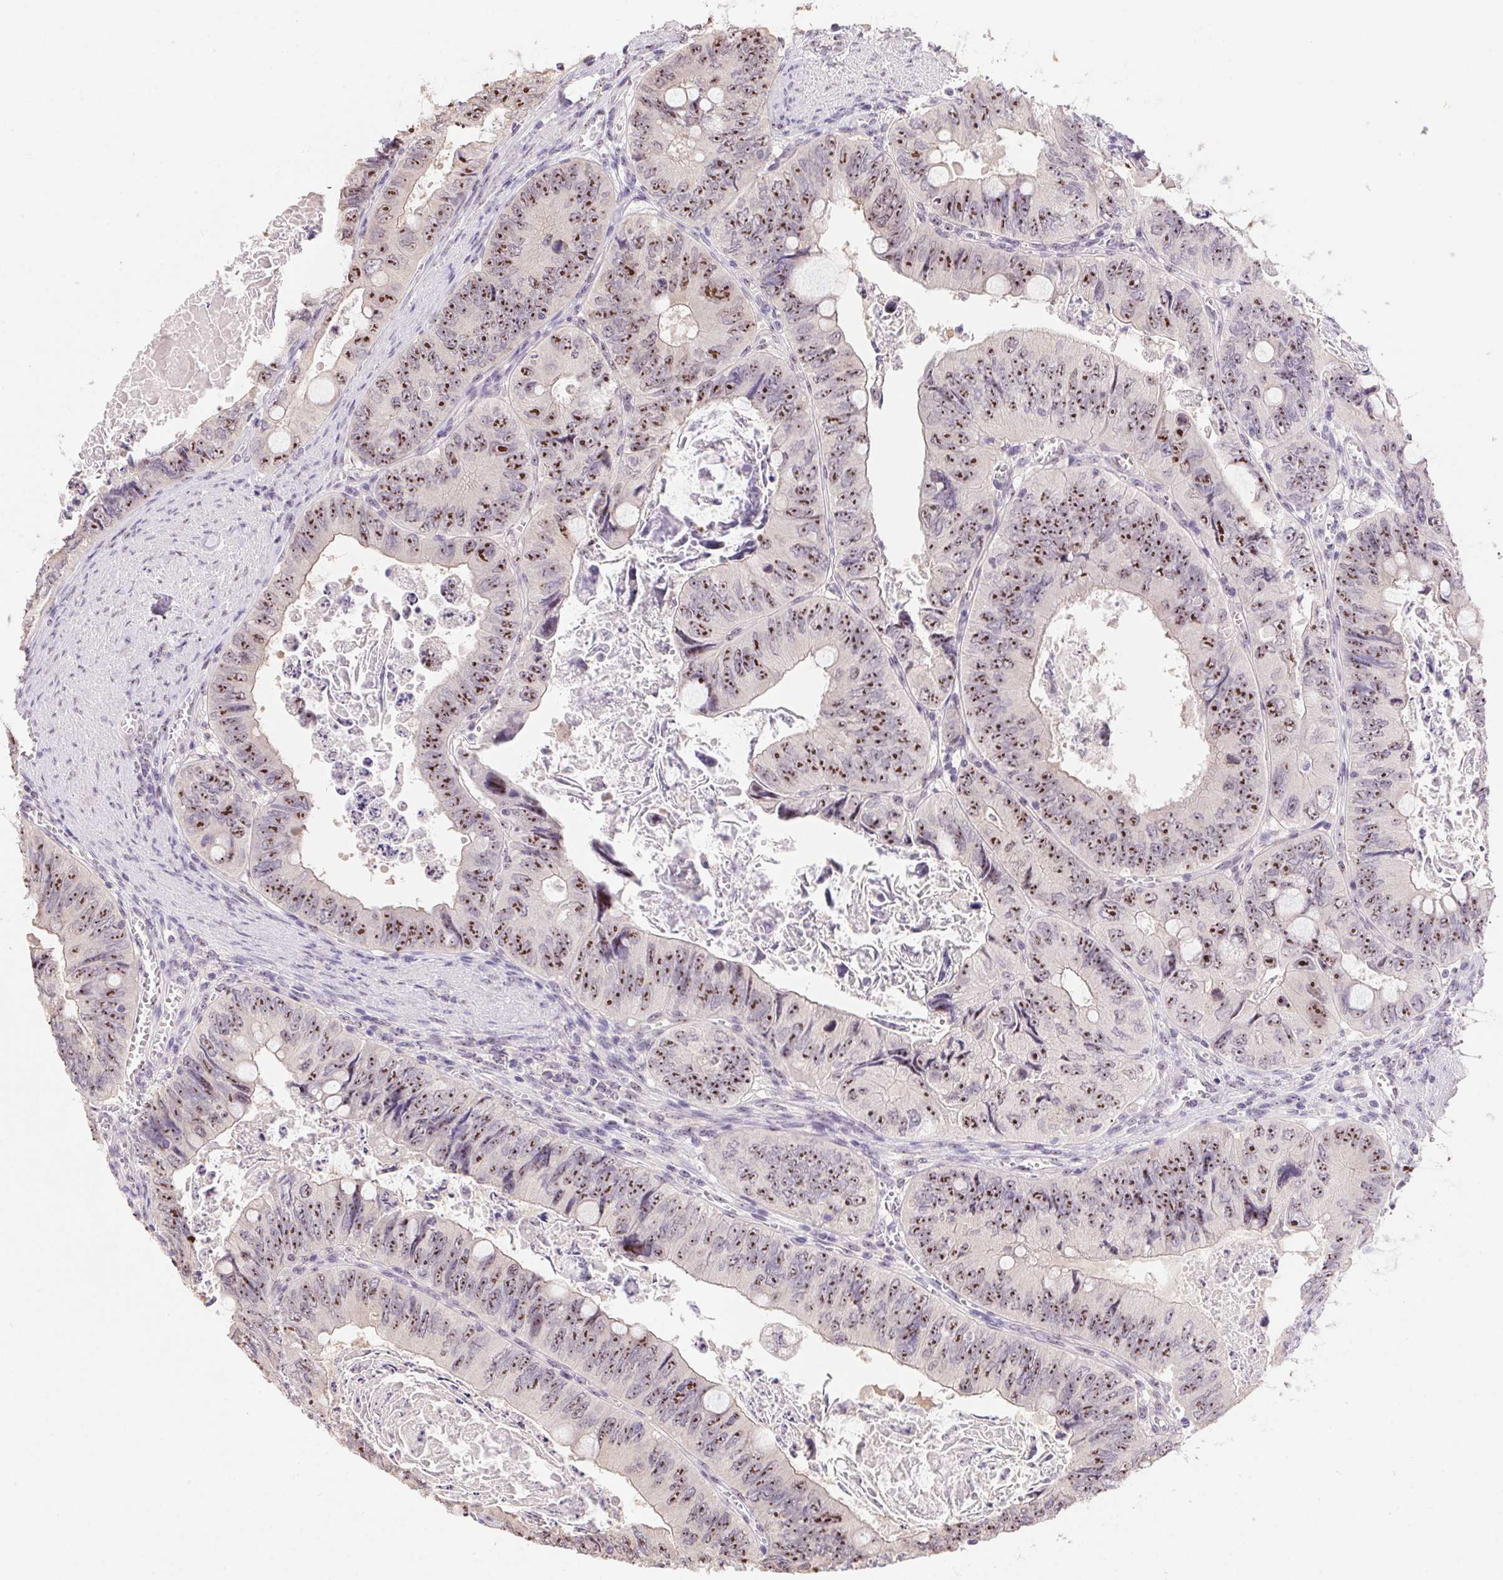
{"staining": {"intensity": "strong", "quantity": ">75%", "location": "nuclear"}, "tissue": "colorectal cancer", "cell_type": "Tumor cells", "image_type": "cancer", "snomed": [{"axis": "morphology", "description": "Adenocarcinoma, NOS"}, {"axis": "topography", "description": "Colon"}], "caption": "This photomicrograph exhibits colorectal cancer stained with immunohistochemistry to label a protein in brown. The nuclear of tumor cells show strong positivity for the protein. Nuclei are counter-stained blue.", "gene": "BATF2", "patient": {"sex": "female", "age": 84}}